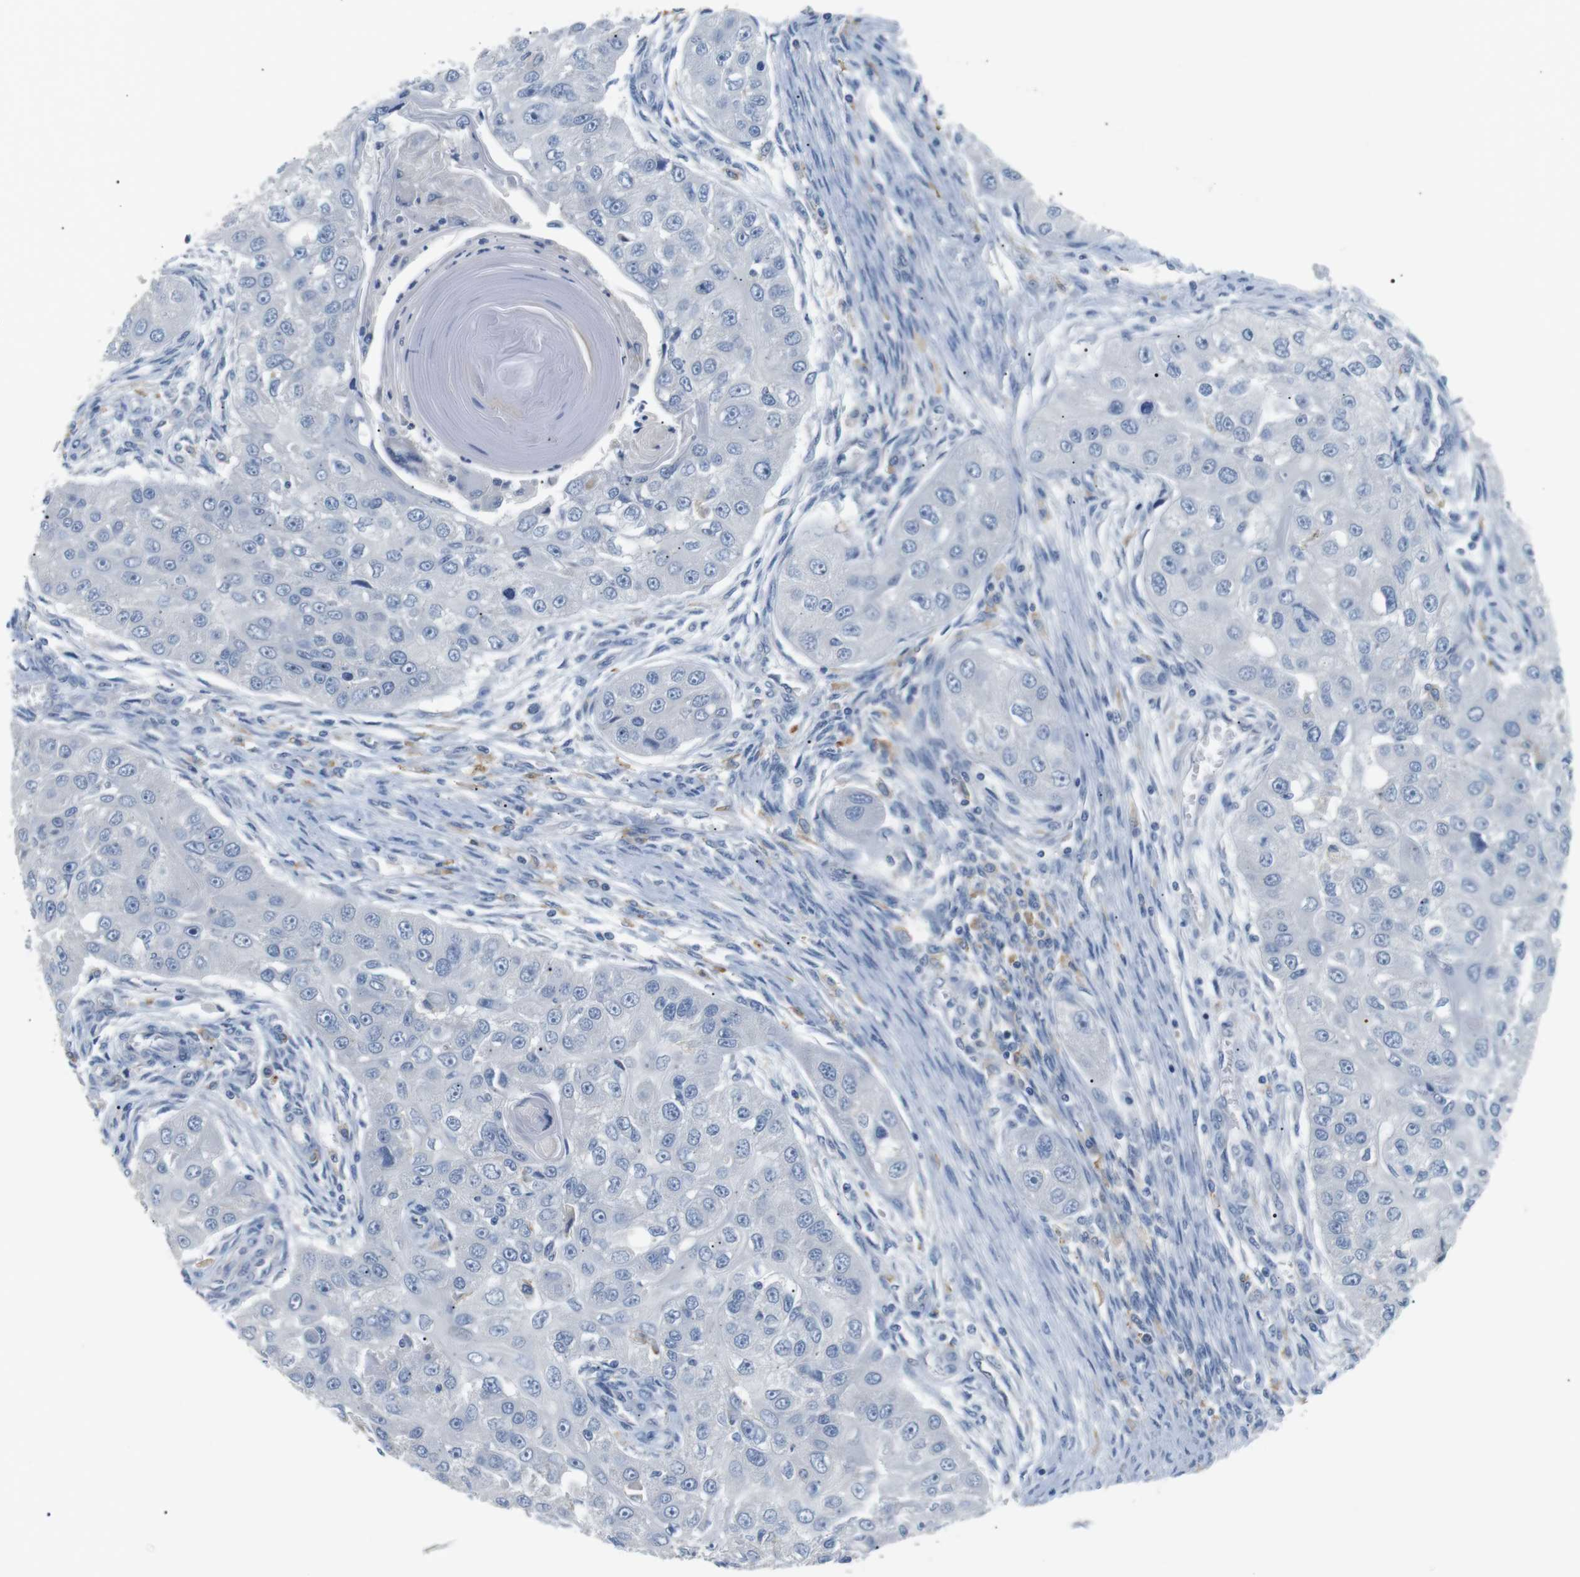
{"staining": {"intensity": "negative", "quantity": "none", "location": "none"}, "tissue": "head and neck cancer", "cell_type": "Tumor cells", "image_type": "cancer", "snomed": [{"axis": "morphology", "description": "Normal tissue, NOS"}, {"axis": "morphology", "description": "Squamous cell carcinoma, NOS"}, {"axis": "topography", "description": "Skeletal muscle"}, {"axis": "topography", "description": "Head-Neck"}], "caption": "Histopathology image shows no significant protein expression in tumor cells of head and neck cancer.", "gene": "FCGRT", "patient": {"sex": "male", "age": 51}}